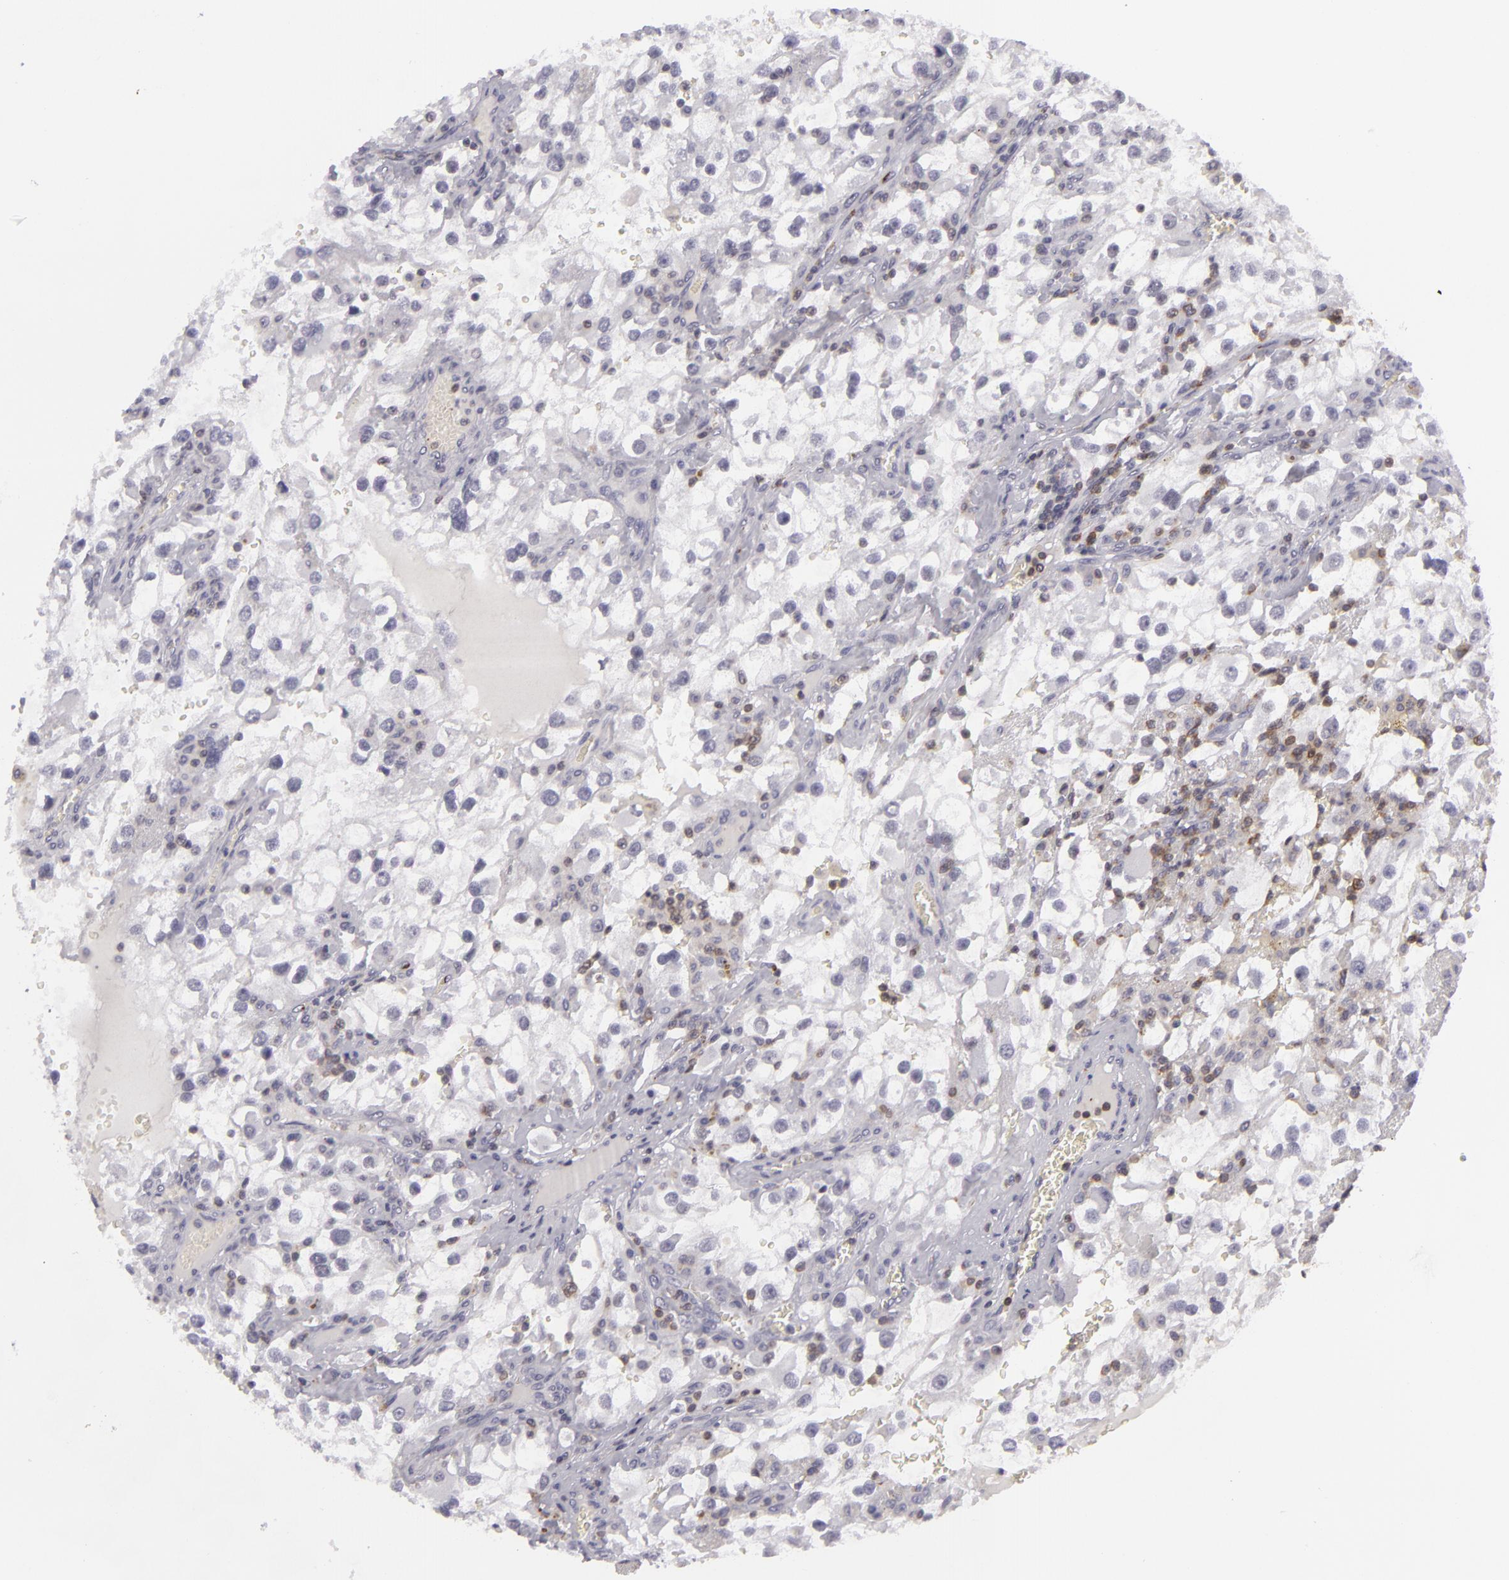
{"staining": {"intensity": "negative", "quantity": "none", "location": "none"}, "tissue": "renal cancer", "cell_type": "Tumor cells", "image_type": "cancer", "snomed": [{"axis": "morphology", "description": "Adenocarcinoma, NOS"}, {"axis": "topography", "description": "Kidney"}], "caption": "IHC of renal cancer (adenocarcinoma) reveals no expression in tumor cells.", "gene": "KCNAB2", "patient": {"sex": "female", "age": 52}}